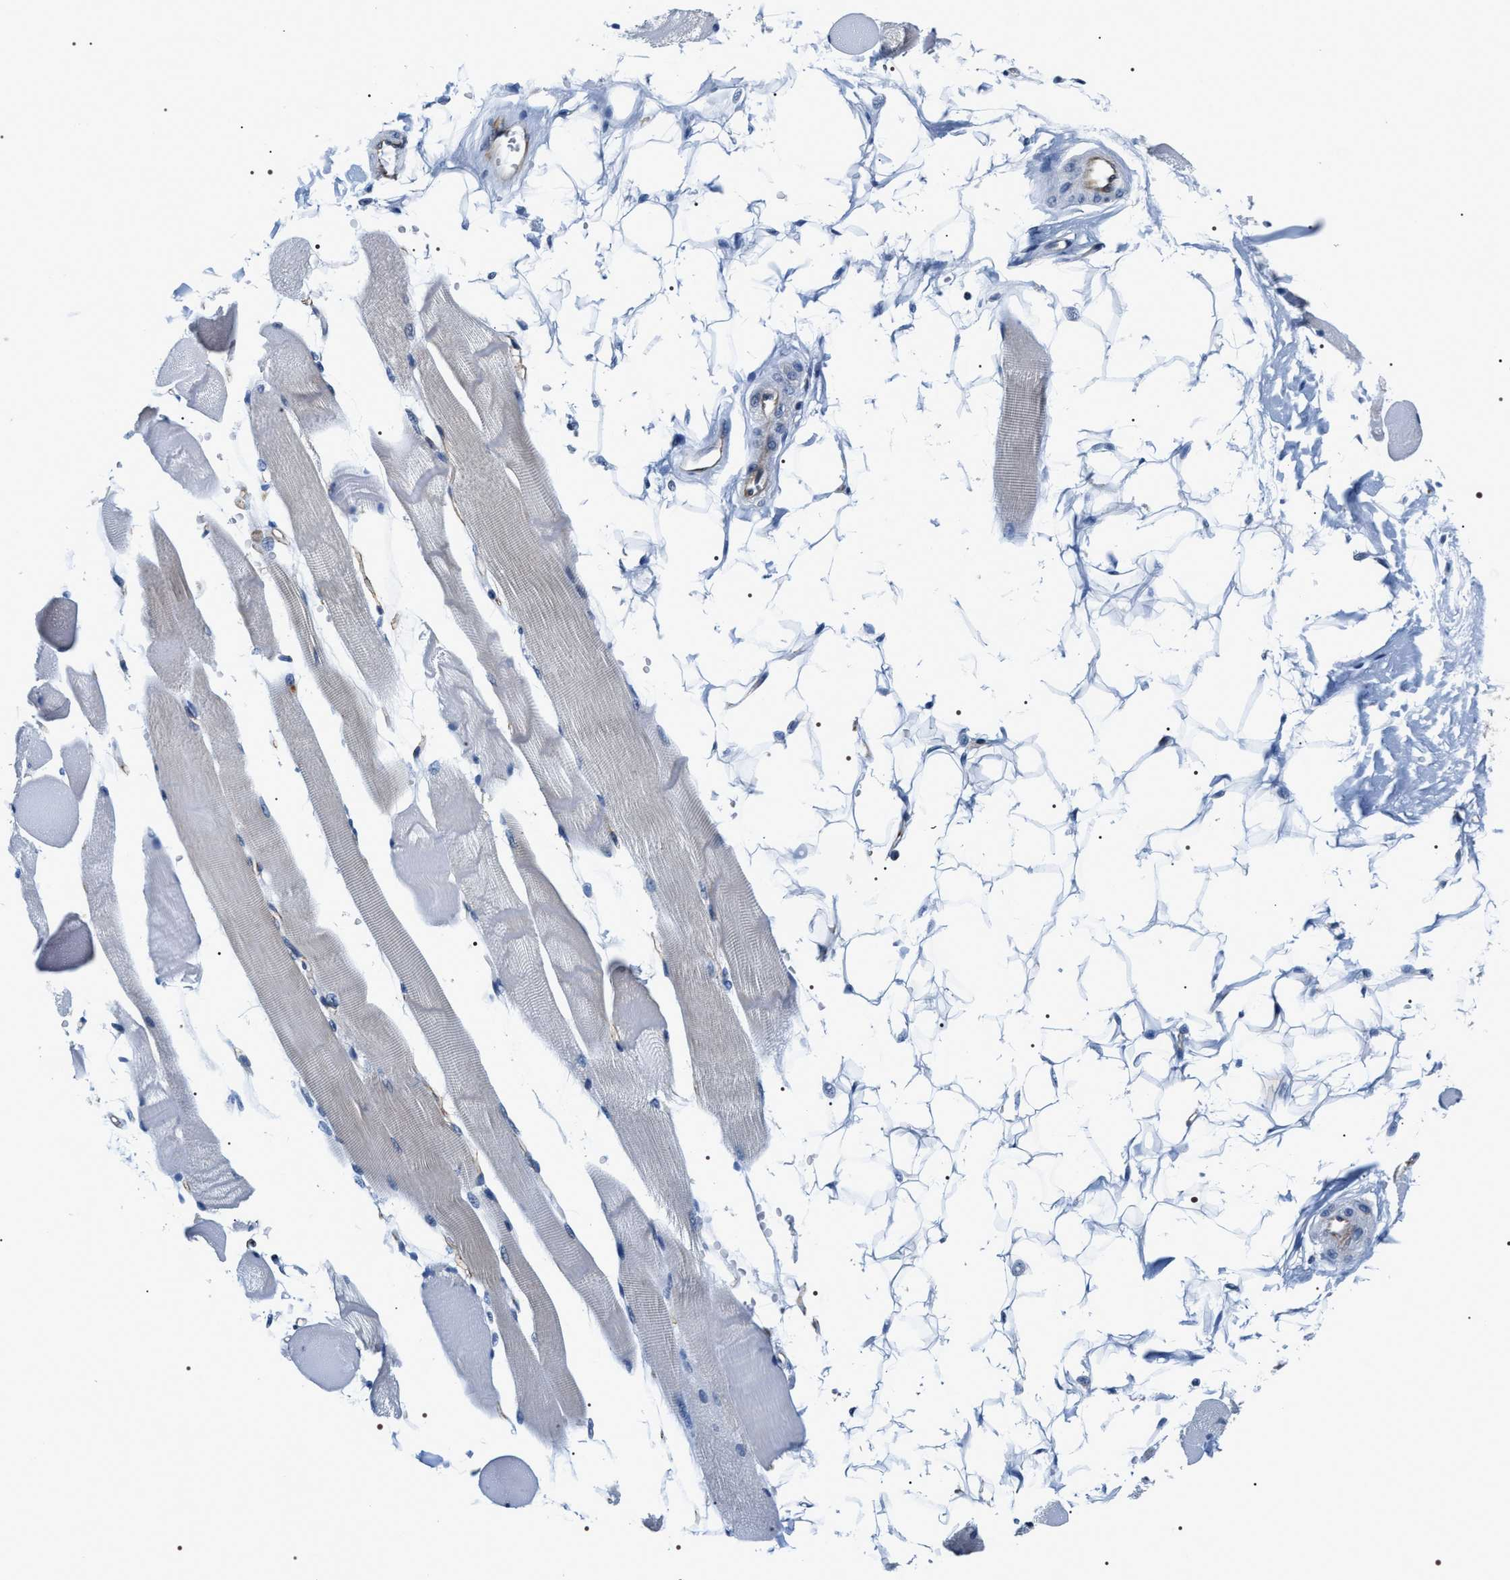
{"staining": {"intensity": "moderate", "quantity": "<25%", "location": "cytoplasmic/membranous"}, "tissue": "skeletal muscle", "cell_type": "Myocytes", "image_type": "normal", "snomed": [{"axis": "morphology", "description": "Normal tissue, NOS"}, {"axis": "topography", "description": "Skeletal muscle"}, {"axis": "topography", "description": "Peripheral nerve tissue"}], "caption": "Unremarkable skeletal muscle exhibits moderate cytoplasmic/membranous positivity in about <25% of myocytes.", "gene": "PKD1L1", "patient": {"sex": "female", "age": 84}}